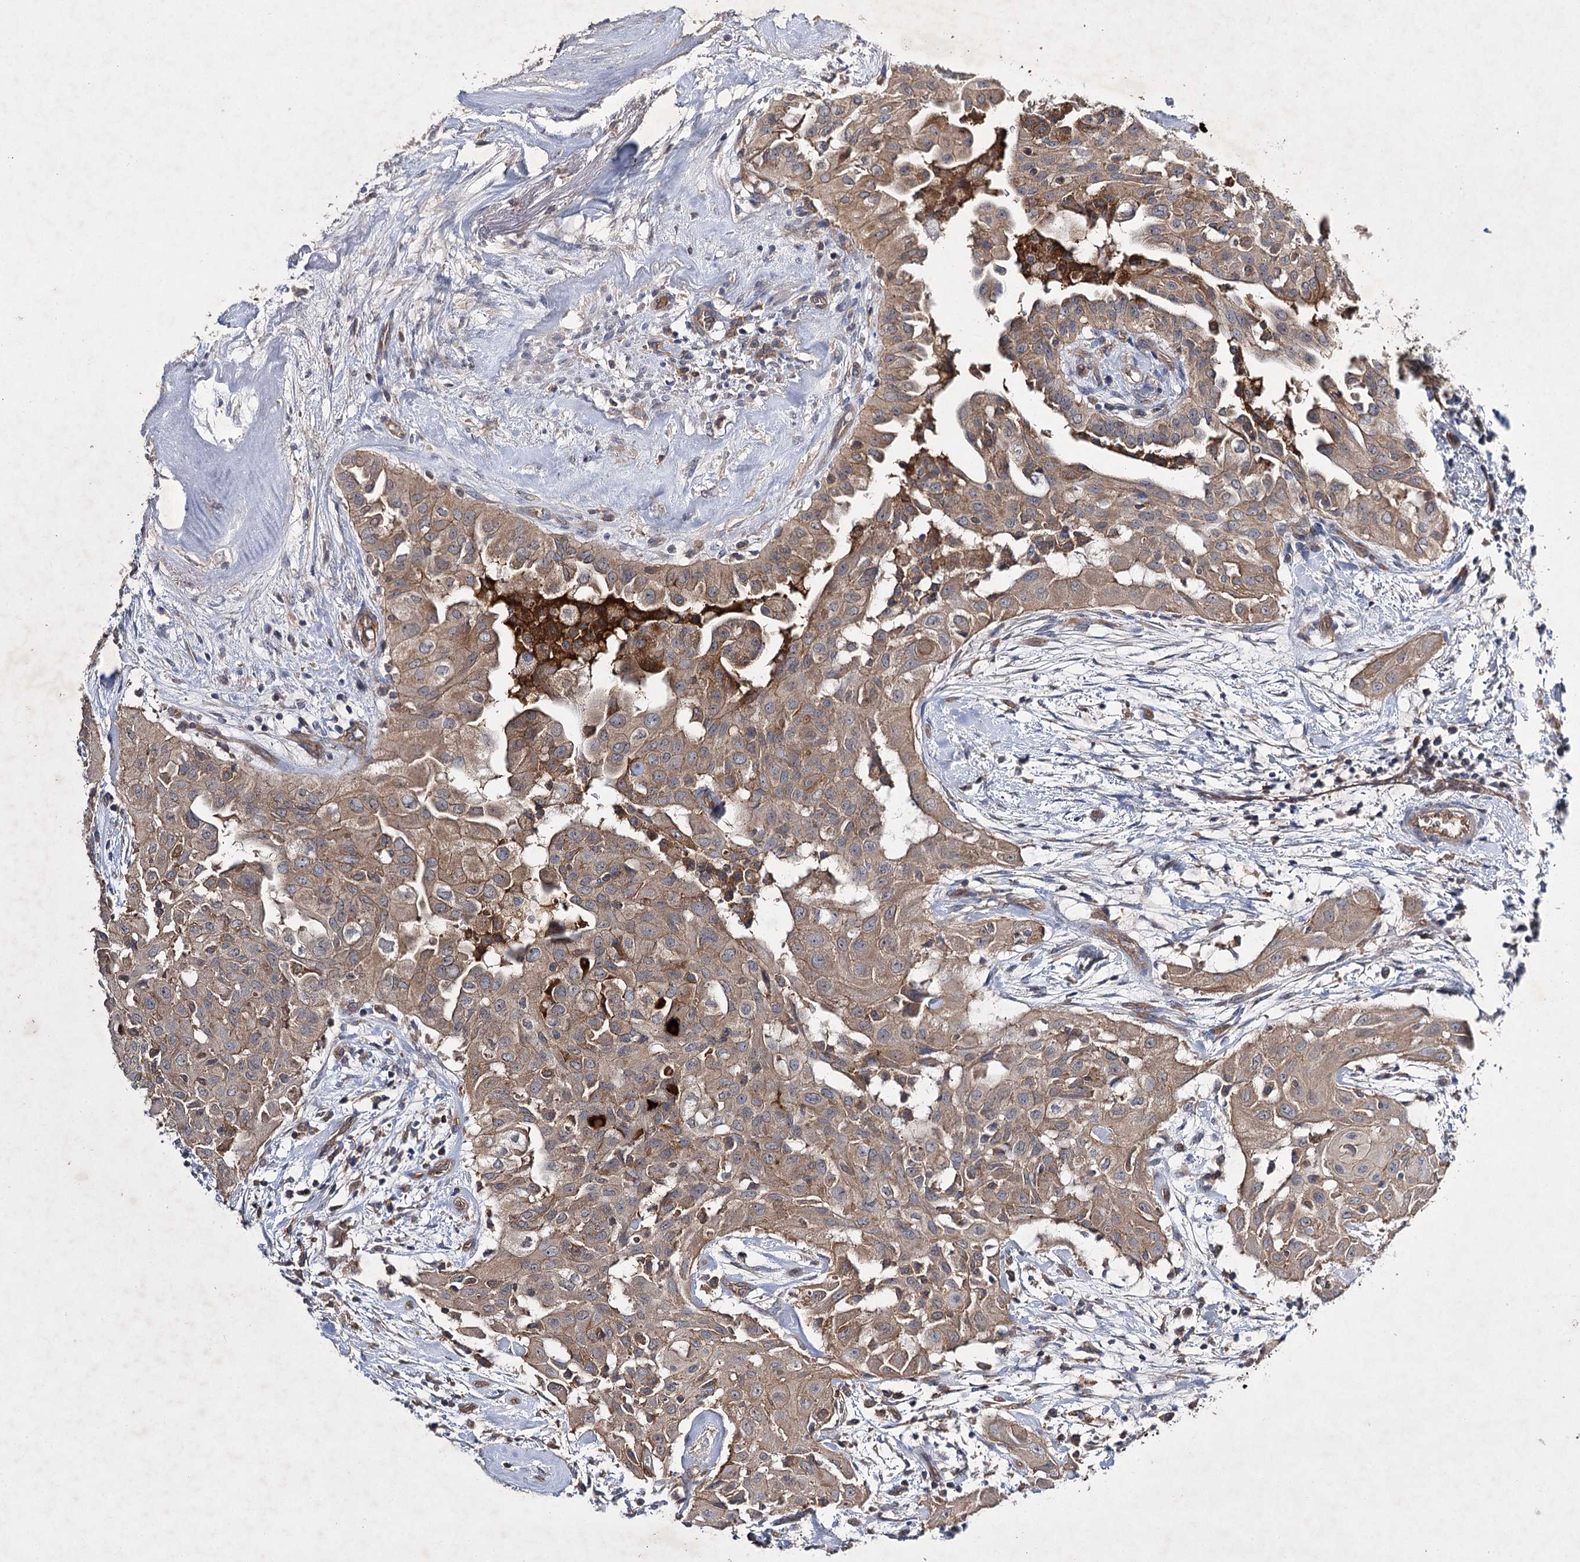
{"staining": {"intensity": "moderate", "quantity": ">75%", "location": "cytoplasmic/membranous"}, "tissue": "thyroid cancer", "cell_type": "Tumor cells", "image_type": "cancer", "snomed": [{"axis": "morphology", "description": "Papillary adenocarcinoma, NOS"}, {"axis": "topography", "description": "Thyroid gland"}], "caption": "There is medium levels of moderate cytoplasmic/membranous staining in tumor cells of papillary adenocarcinoma (thyroid), as demonstrated by immunohistochemical staining (brown color).", "gene": "BCR", "patient": {"sex": "female", "age": 59}}